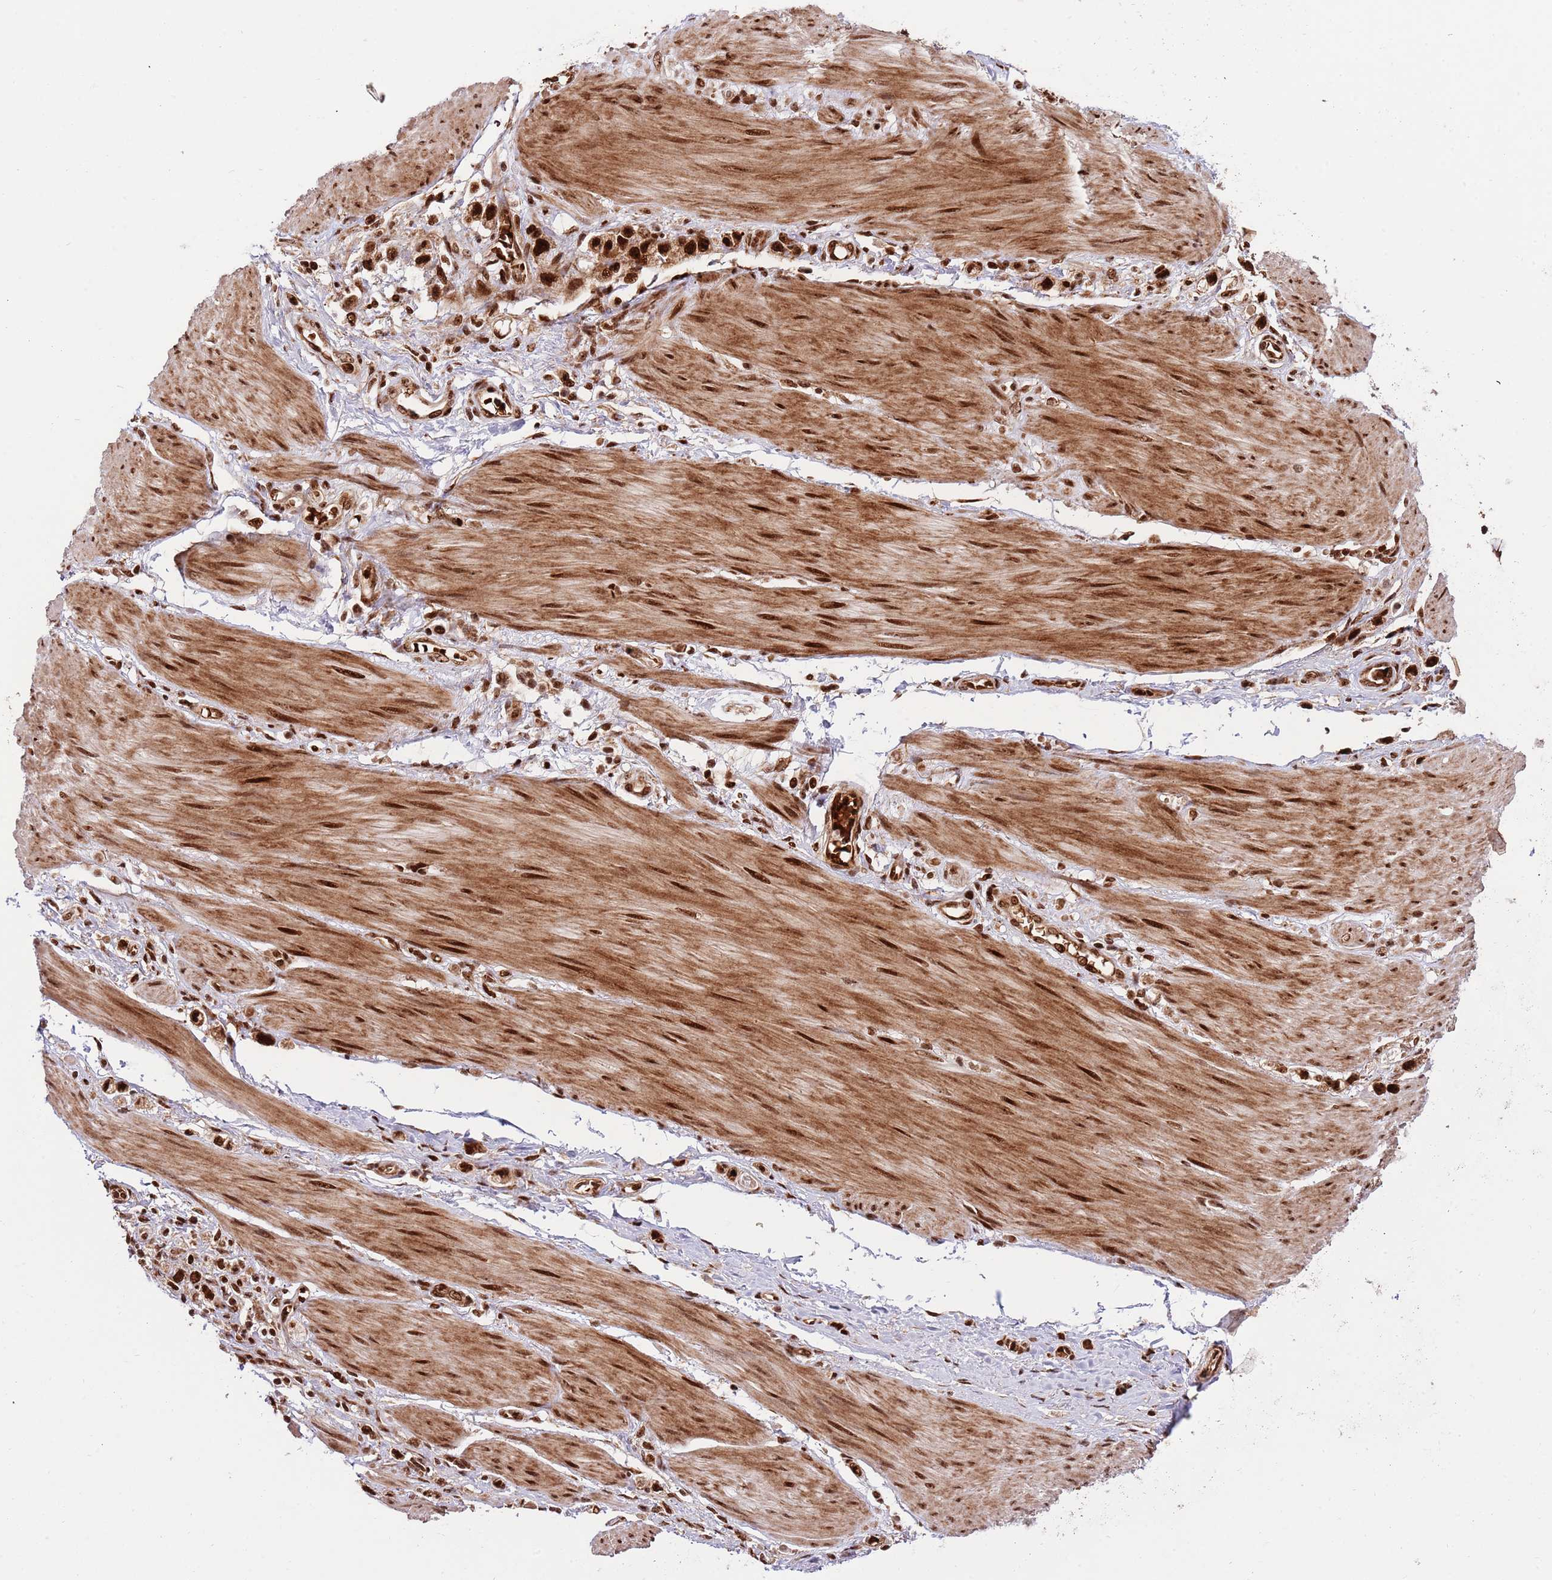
{"staining": {"intensity": "strong", "quantity": ">75%", "location": "nuclear"}, "tissue": "stomach cancer", "cell_type": "Tumor cells", "image_type": "cancer", "snomed": [{"axis": "morphology", "description": "Adenocarcinoma, NOS"}, {"axis": "topography", "description": "Stomach"}], "caption": "Immunohistochemical staining of human stomach adenocarcinoma demonstrates high levels of strong nuclear positivity in about >75% of tumor cells.", "gene": "RIF1", "patient": {"sex": "female", "age": 65}}